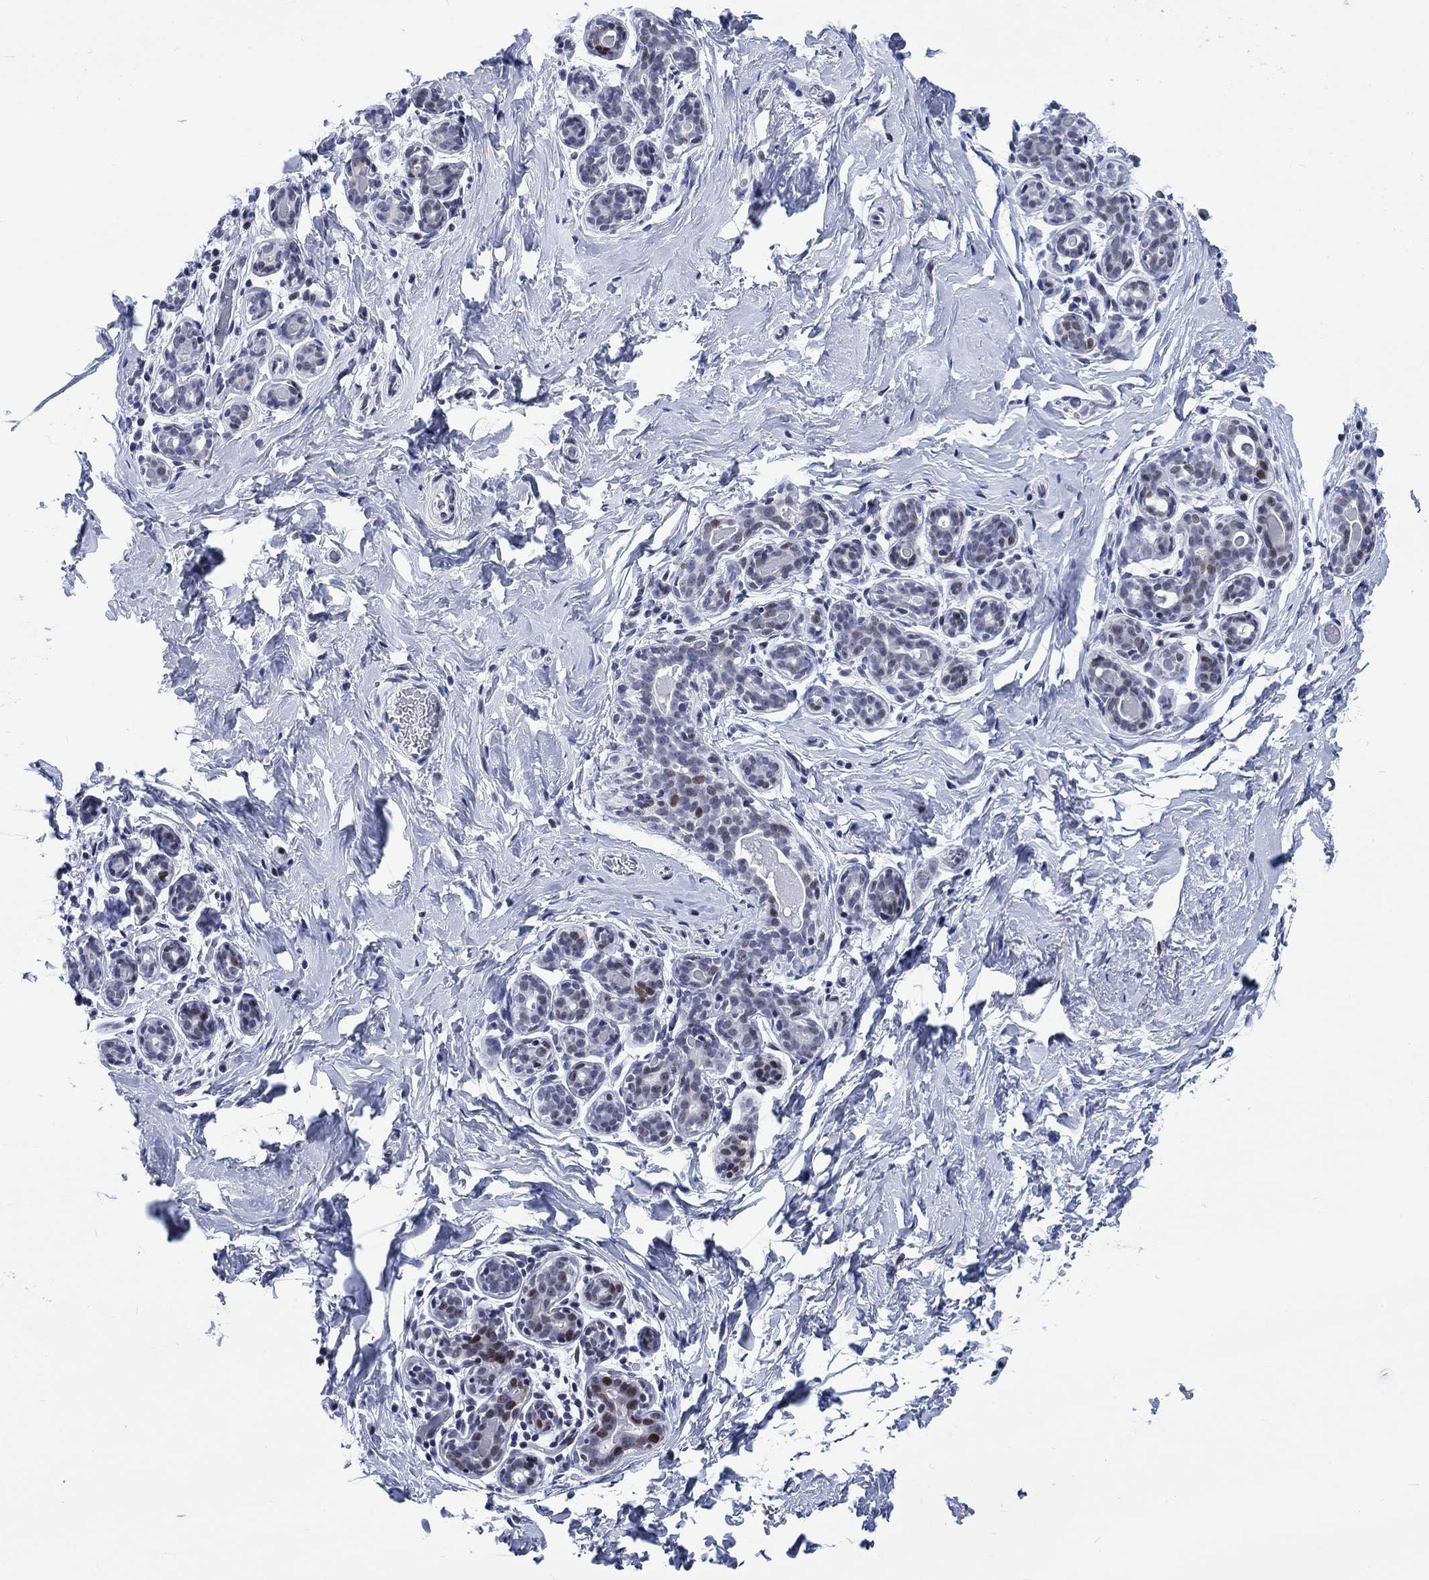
{"staining": {"intensity": "negative", "quantity": "none", "location": "none"}, "tissue": "breast", "cell_type": "Adipocytes", "image_type": "normal", "snomed": [{"axis": "morphology", "description": "Normal tissue, NOS"}, {"axis": "topography", "description": "Skin"}, {"axis": "topography", "description": "Breast"}], "caption": "This is a micrograph of immunohistochemistry staining of benign breast, which shows no staining in adipocytes. (DAB (3,3'-diaminobenzidine) IHC with hematoxylin counter stain).", "gene": "CDCA2", "patient": {"sex": "female", "age": 43}}